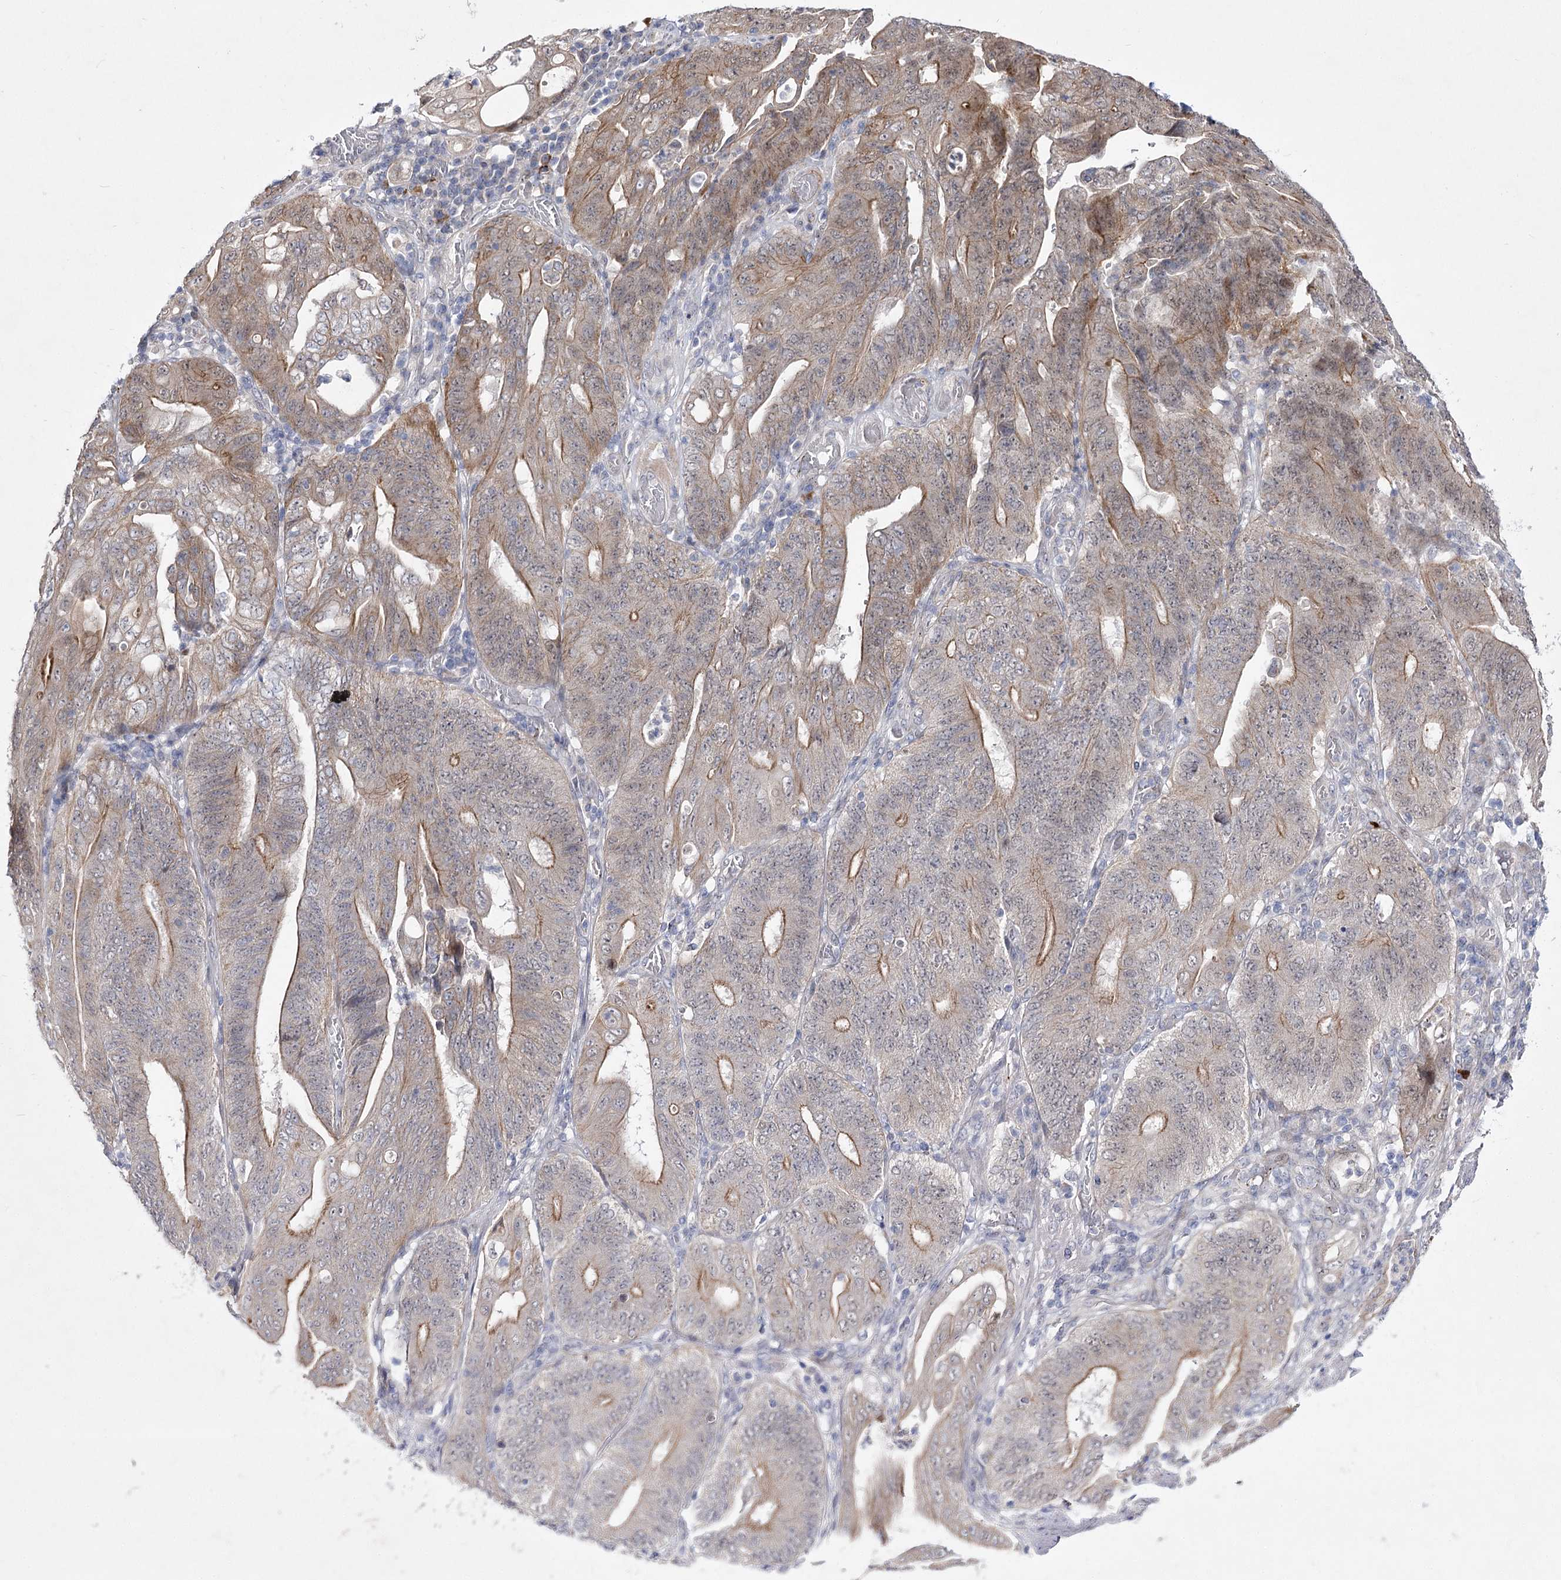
{"staining": {"intensity": "moderate", "quantity": "25%-75%", "location": "cytoplasmic/membranous"}, "tissue": "stomach cancer", "cell_type": "Tumor cells", "image_type": "cancer", "snomed": [{"axis": "morphology", "description": "Adenocarcinoma, NOS"}, {"axis": "topography", "description": "Stomach"}], "caption": "Tumor cells display medium levels of moderate cytoplasmic/membranous staining in about 25%-75% of cells in stomach cancer (adenocarcinoma).", "gene": "ARHGAP32", "patient": {"sex": "female", "age": 73}}